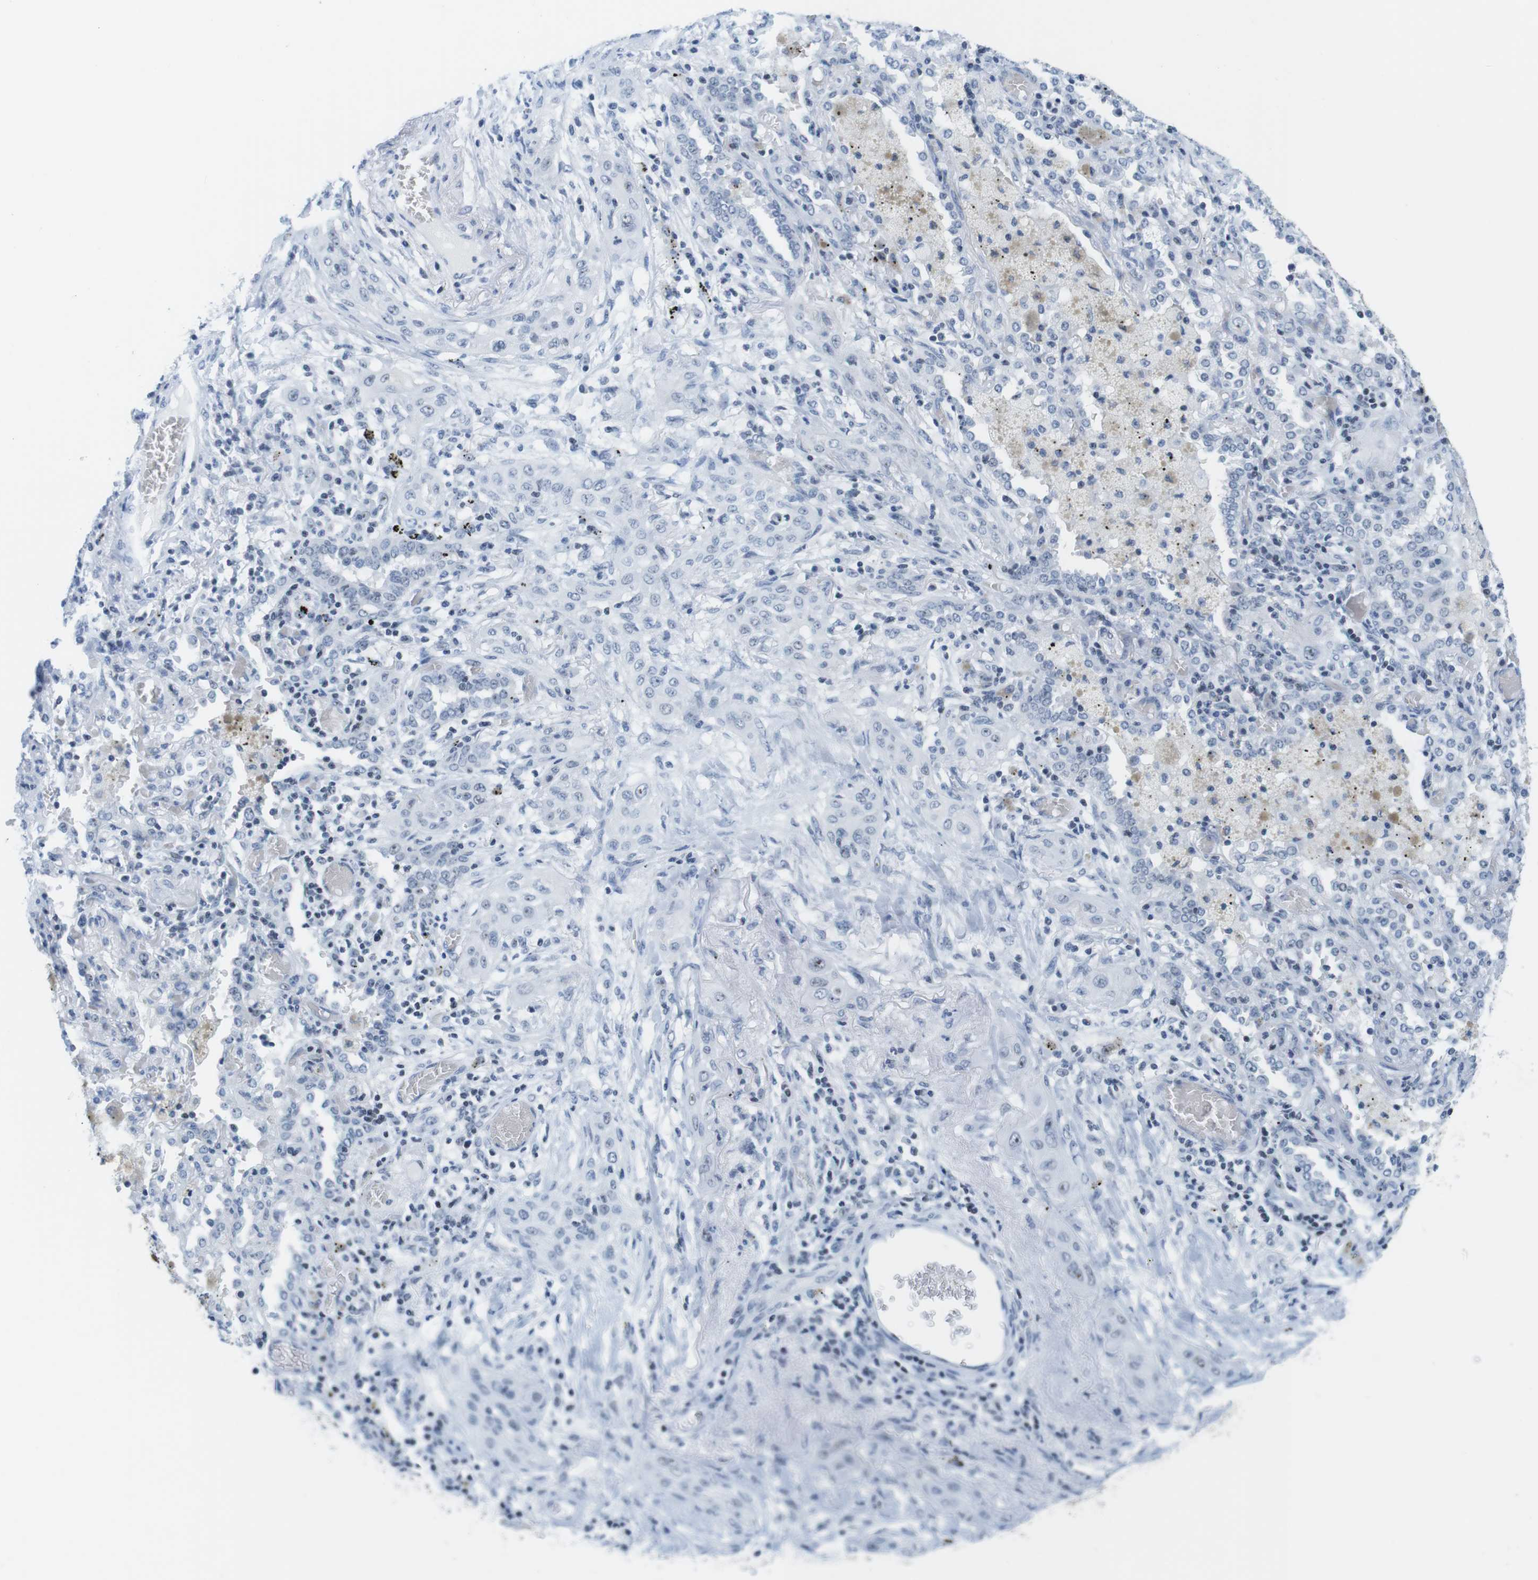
{"staining": {"intensity": "negative", "quantity": "none", "location": "none"}, "tissue": "lung cancer", "cell_type": "Tumor cells", "image_type": "cancer", "snomed": [{"axis": "morphology", "description": "Squamous cell carcinoma, NOS"}, {"axis": "topography", "description": "Lung"}], "caption": "An IHC micrograph of squamous cell carcinoma (lung) is shown. There is no staining in tumor cells of squamous cell carcinoma (lung).", "gene": "NIFK", "patient": {"sex": "female", "age": 47}}